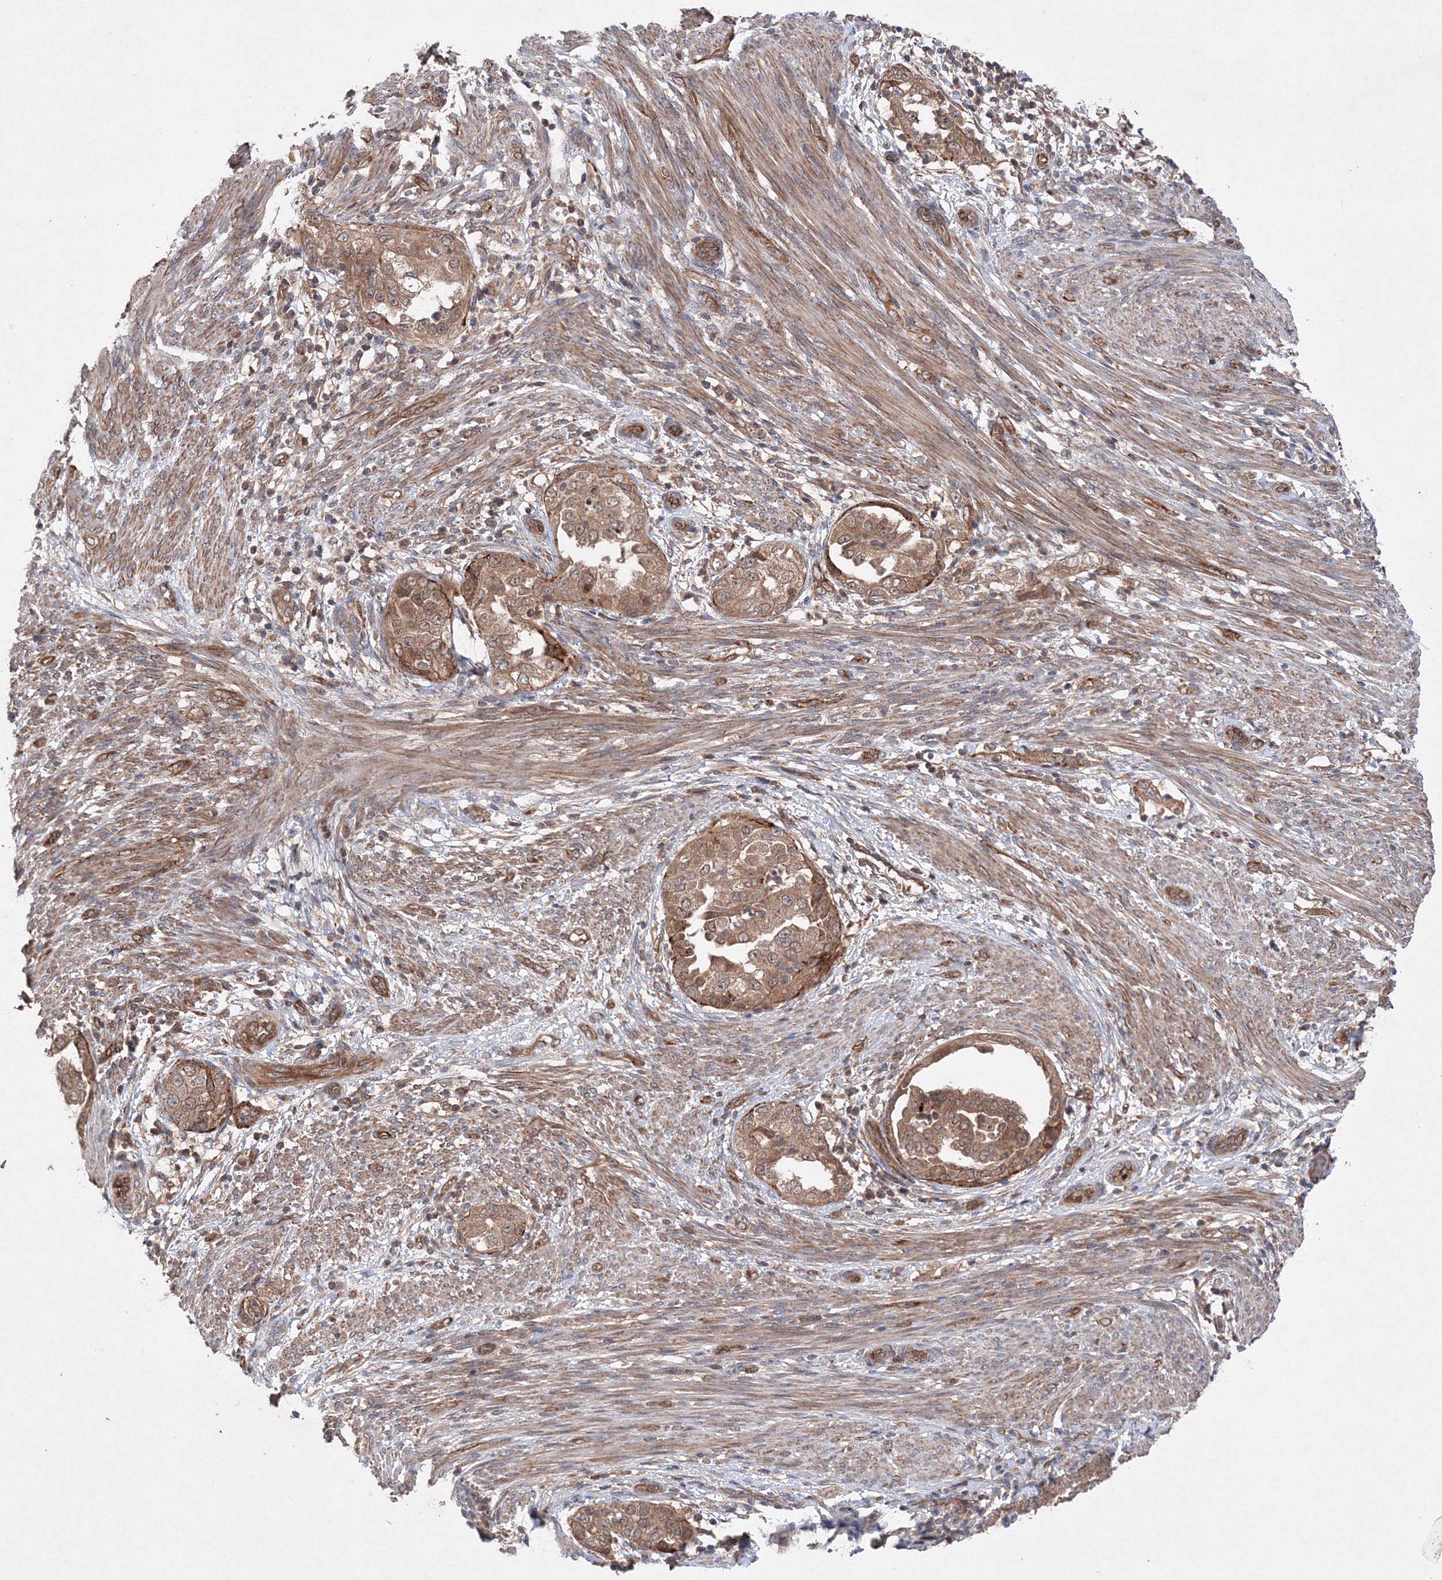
{"staining": {"intensity": "moderate", "quantity": ">75%", "location": "cytoplasmic/membranous"}, "tissue": "endometrial cancer", "cell_type": "Tumor cells", "image_type": "cancer", "snomed": [{"axis": "morphology", "description": "Adenocarcinoma, NOS"}, {"axis": "topography", "description": "Endometrium"}], "caption": "IHC histopathology image of neoplastic tissue: human endometrial adenocarcinoma stained using IHC demonstrates medium levels of moderate protein expression localized specifically in the cytoplasmic/membranous of tumor cells, appearing as a cytoplasmic/membranous brown color.", "gene": "DCTD", "patient": {"sex": "female", "age": 85}}